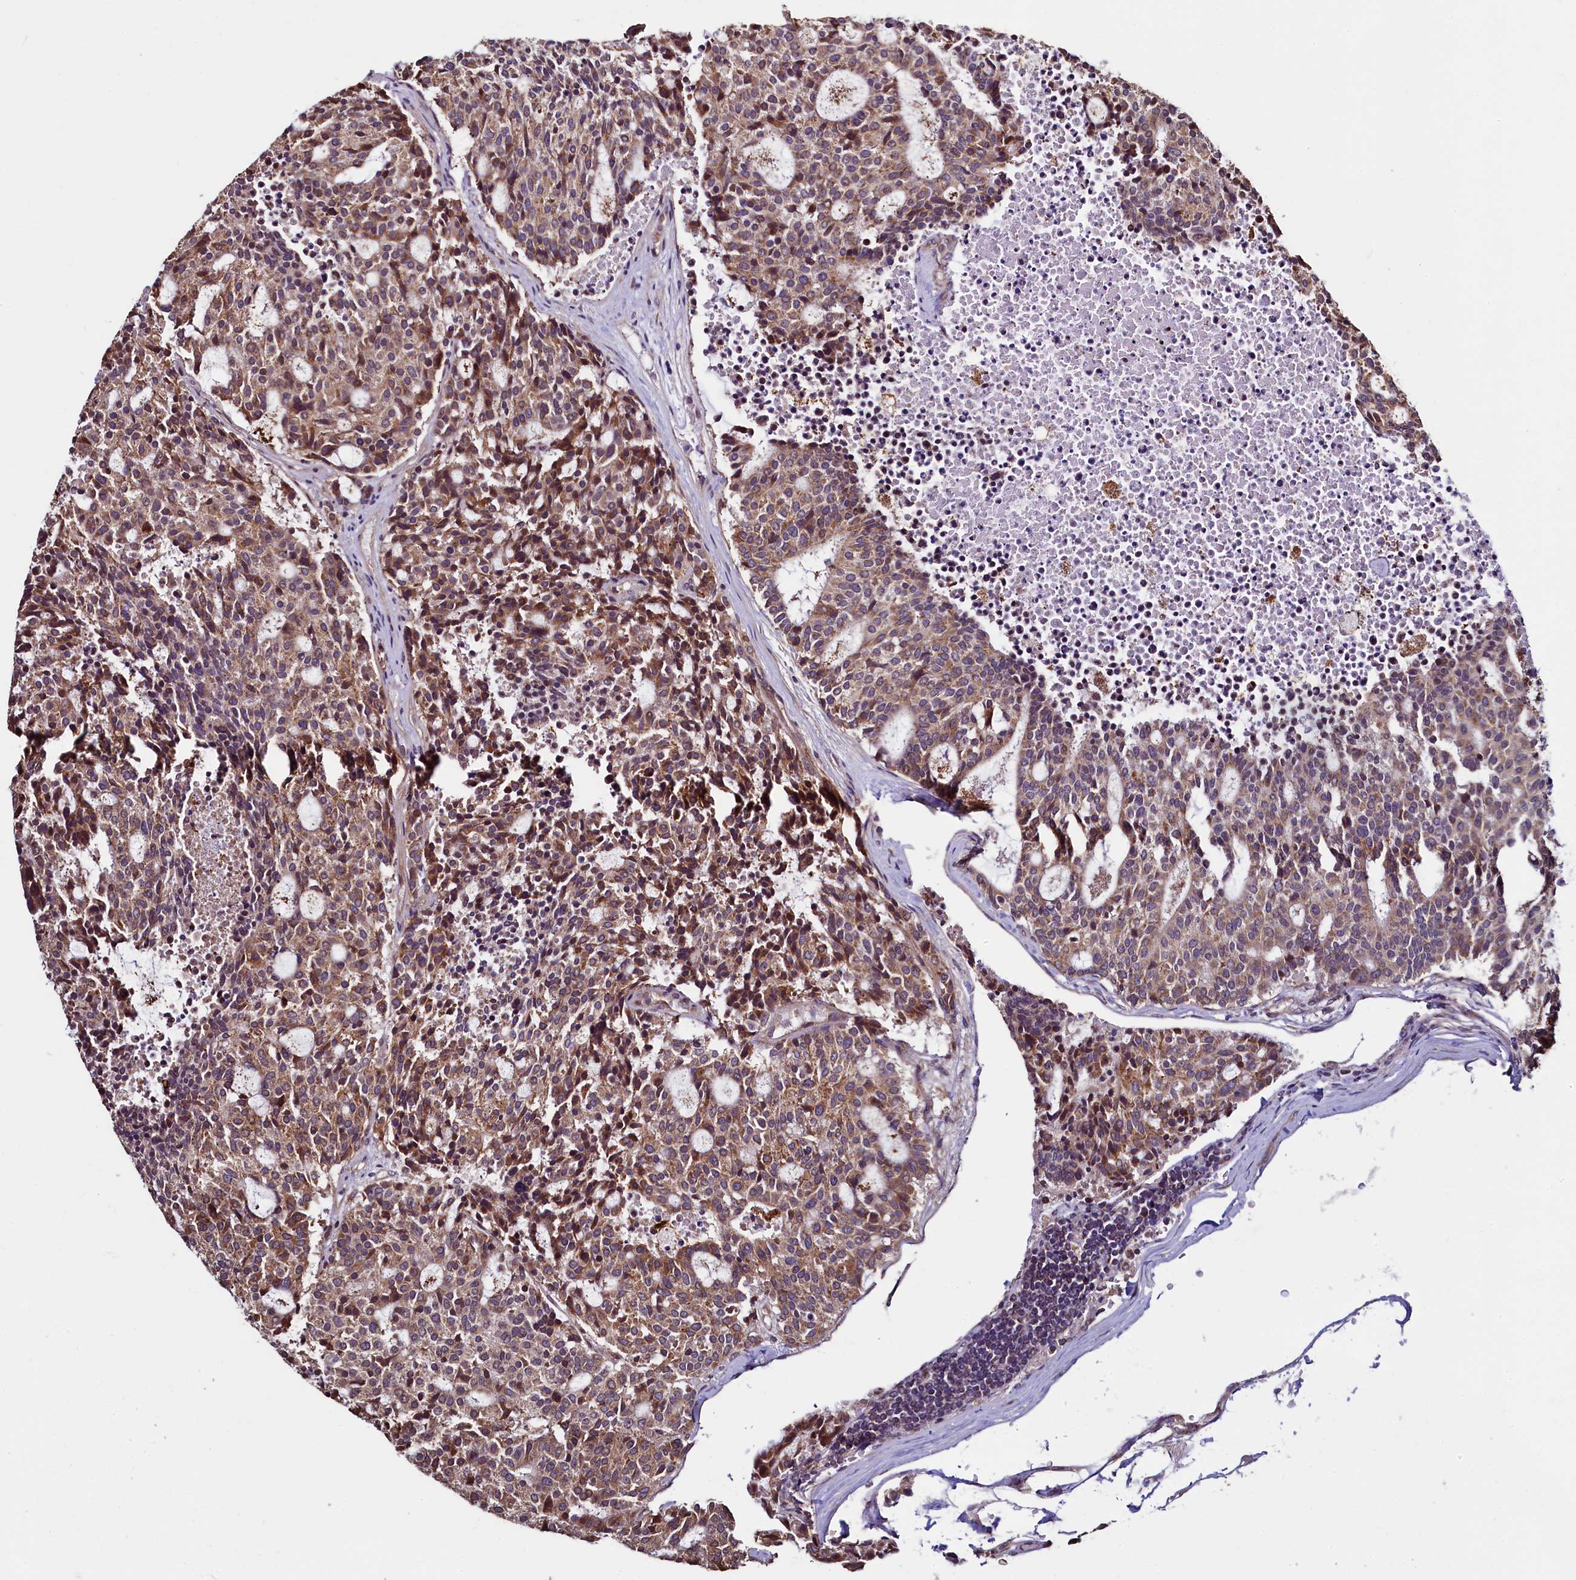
{"staining": {"intensity": "moderate", "quantity": ">75%", "location": "cytoplasmic/membranous"}, "tissue": "carcinoid", "cell_type": "Tumor cells", "image_type": "cancer", "snomed": [{"axis": "morphology", "description": "Carcinoid, malignant, NOS"}, {"axis": "topography", "description": "Pancreas"}], "caption": "Protein staining of malignant carcinoid tissue shows moderate cytoplasmic/membranous staining in about >75% of tumor cells.", "gene": "RBFA", "patient": {"sex": "female", "age": 54}}